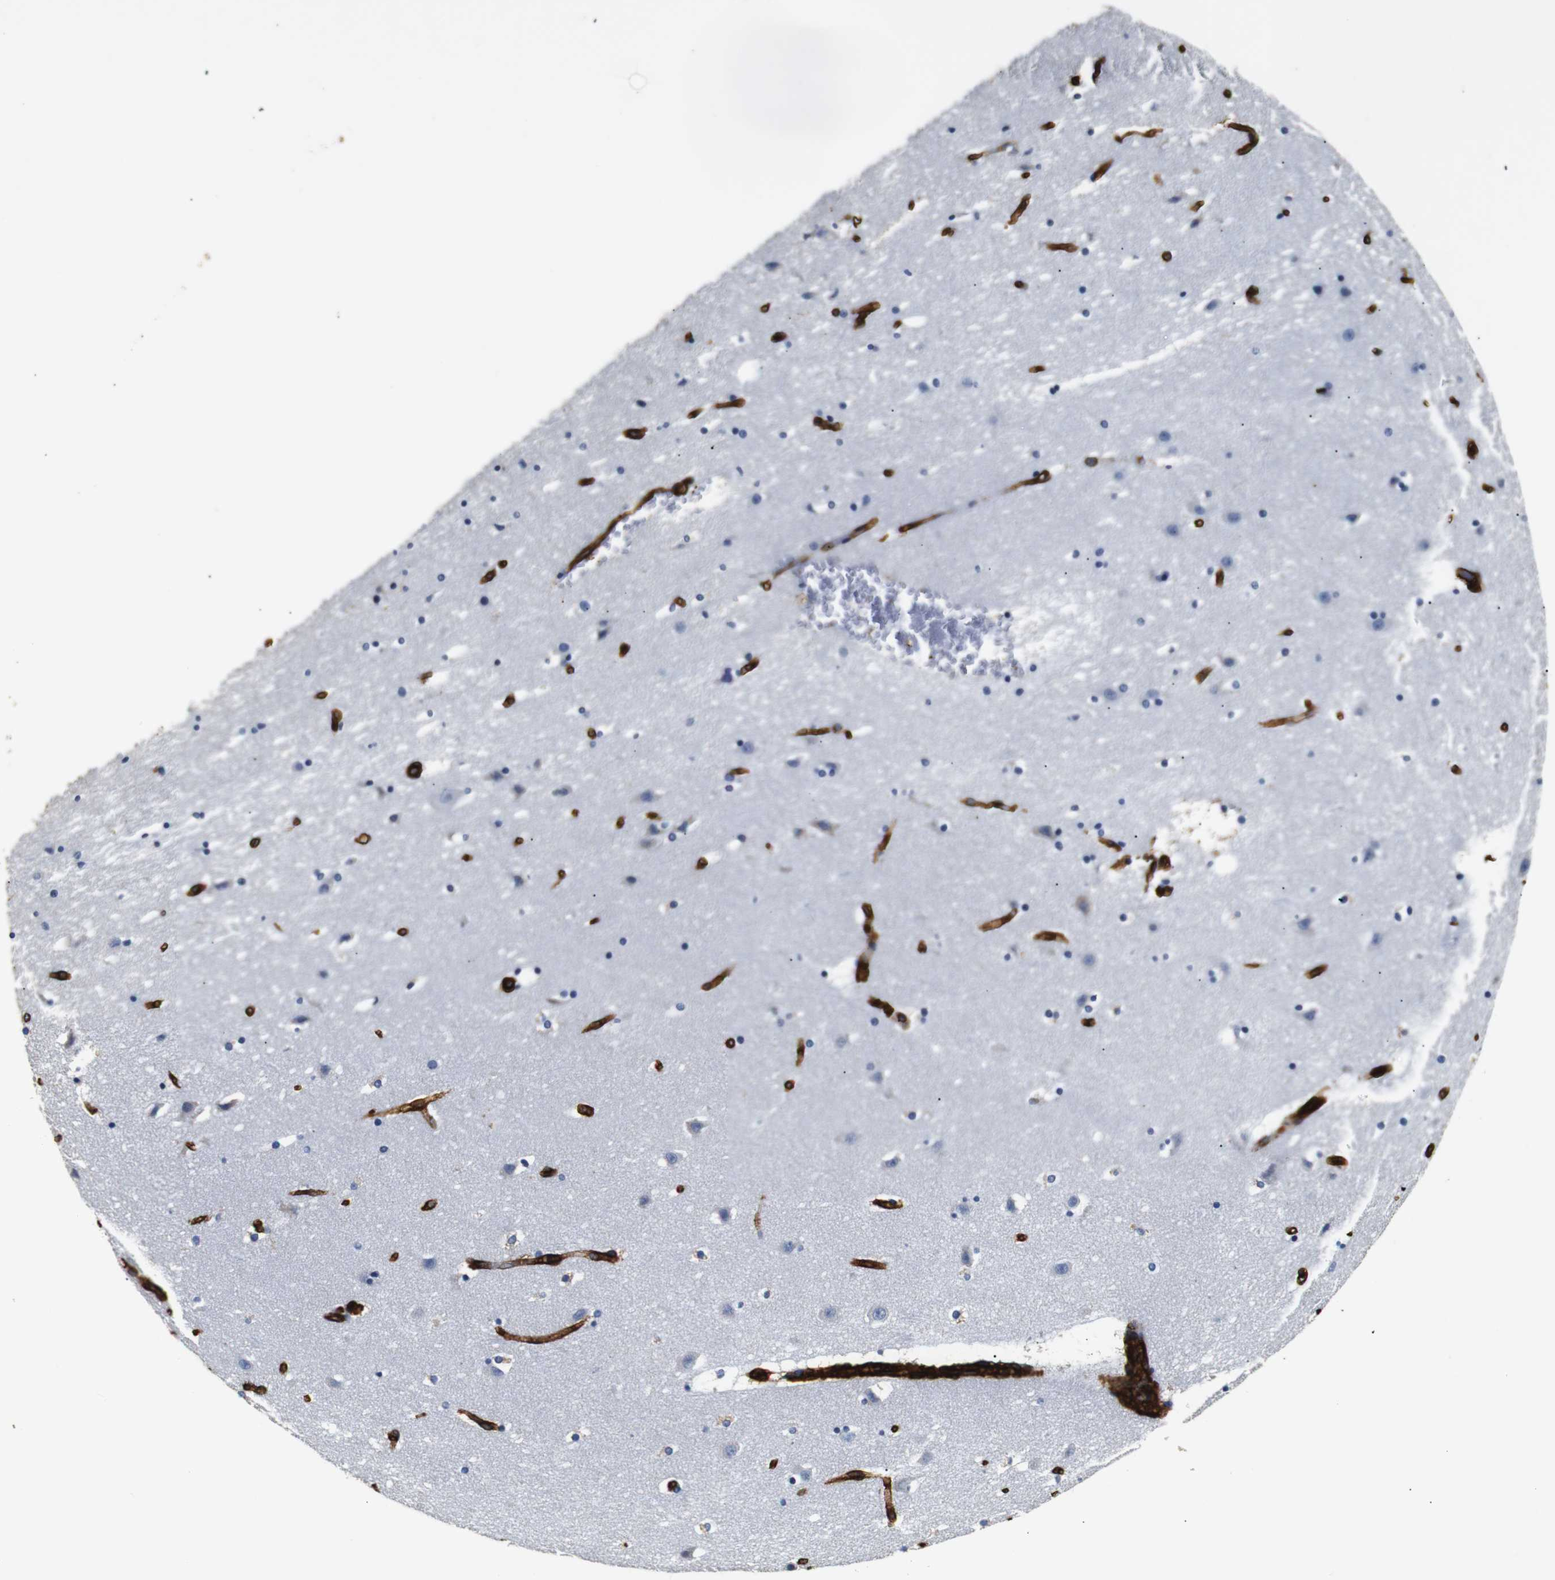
{"staining": {"intensity": "negative", "quantity": "none", "location": "none"}, "tissue": "caudate", "cell_type": "Glial cells", "image_type": "normal", "snomed": [{"axis": "morphology", "description": "Normal tissue, NOS"}, {"axis": "topography", "description": "Lateral ventricle wall"}], "caption": "The image shows no staining of glial cells in normal caudate. The staining is performed using DAB (3,3'-diaminobenzidine) brown chromogen with nuclei counter-stained in using hematoxylin.", "gene": "CAV2", "patient": {"sex": "male", "age": 45}}